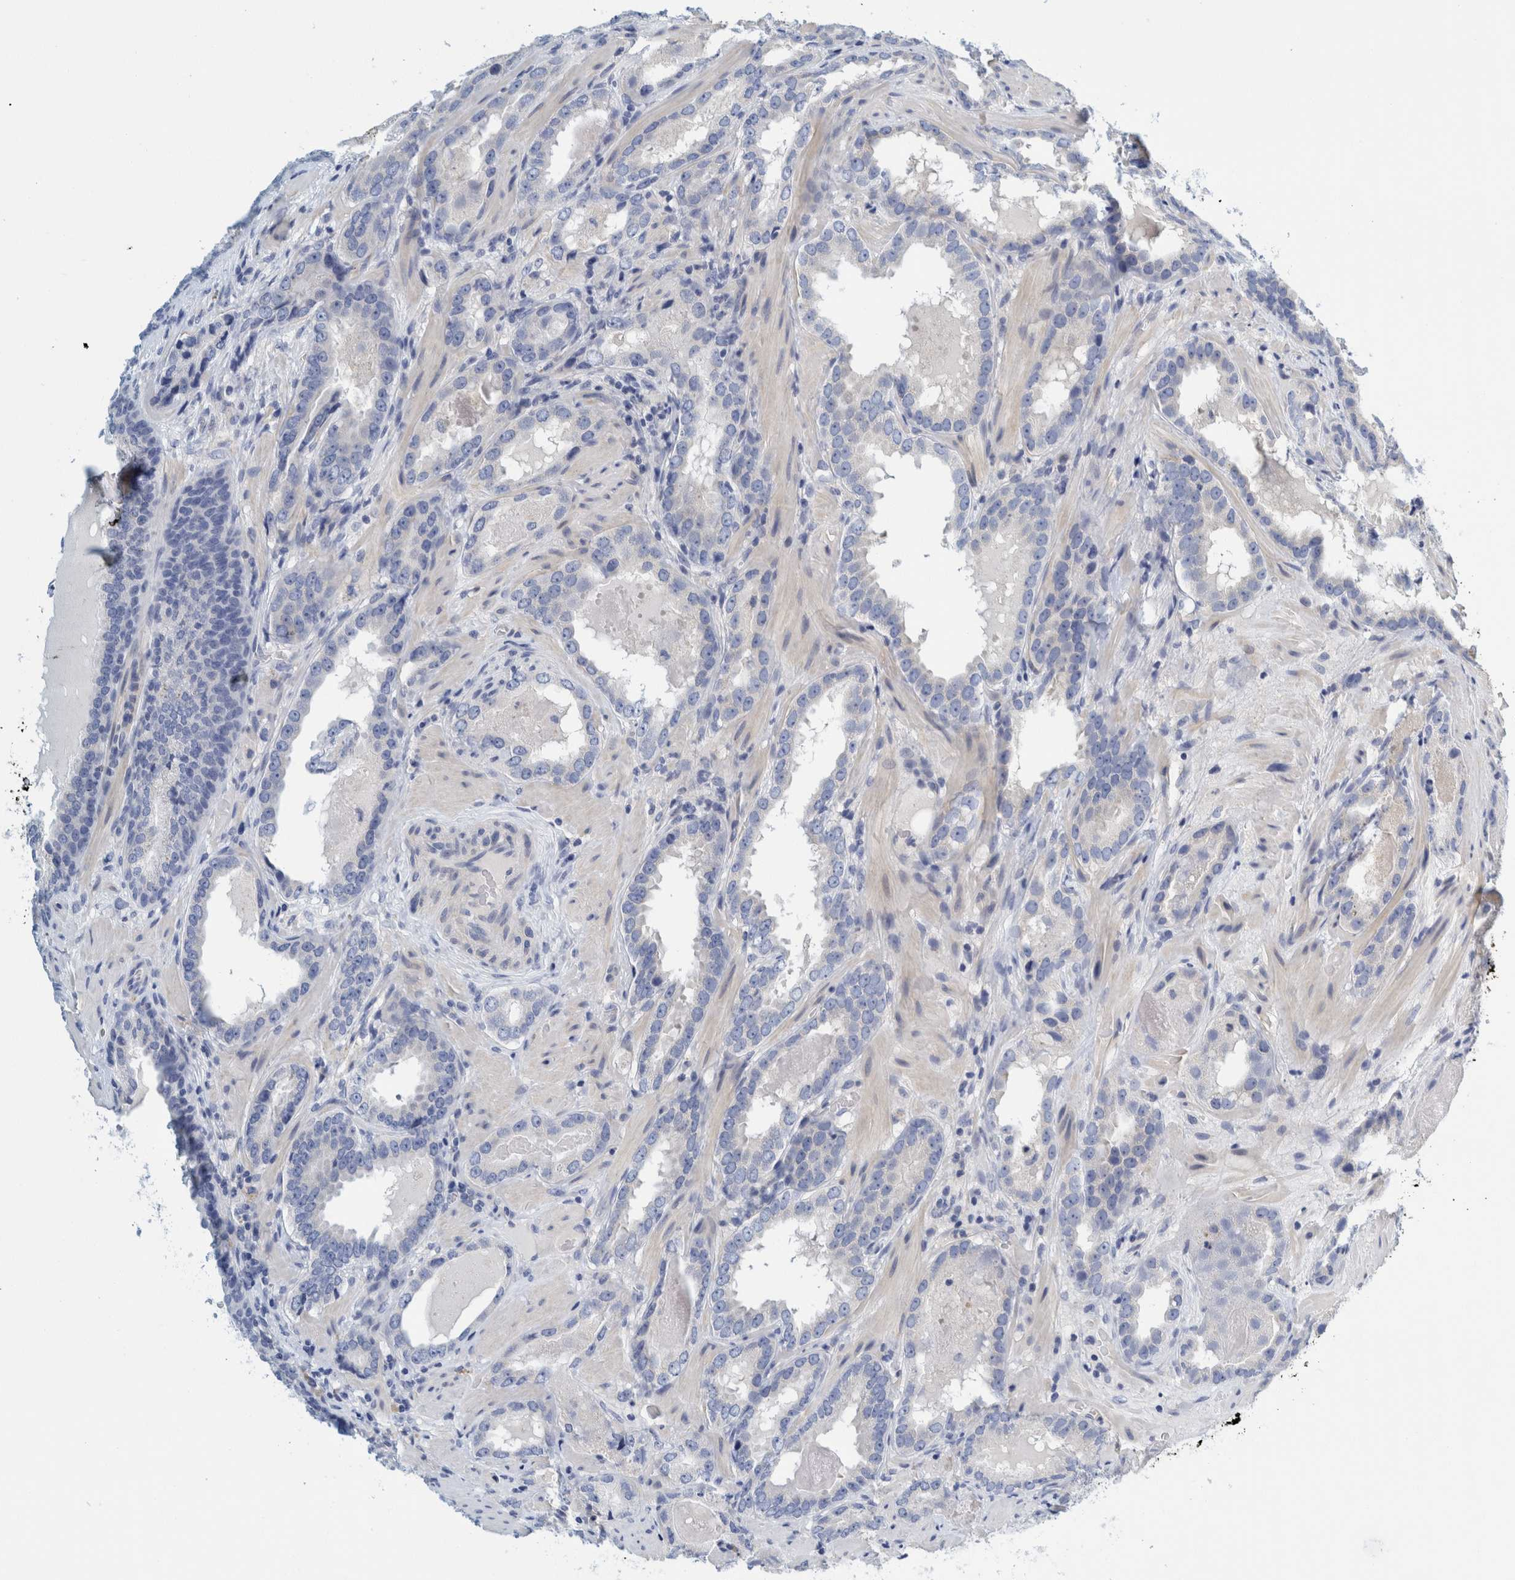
{"staining": {"intensity": "negative", "quantity": "none", "location": "none"}, "tissue": "prostate cancer", "cell_type": "Tumor cells", "image_type": "cancer", "snomed": [{"axis": "morphology", "description": "Adenocarcinoma, Low grade"}, {"axis": "topography", "description": "Prostate"}], "caption": "Immunohistochemistry (IHC) of prostate adenocarcinoma (low-grade) demonstrates no positivity in tumor cells.", "gene": "ZNF324B", "patient": {"sex": "male", "age": 51}}